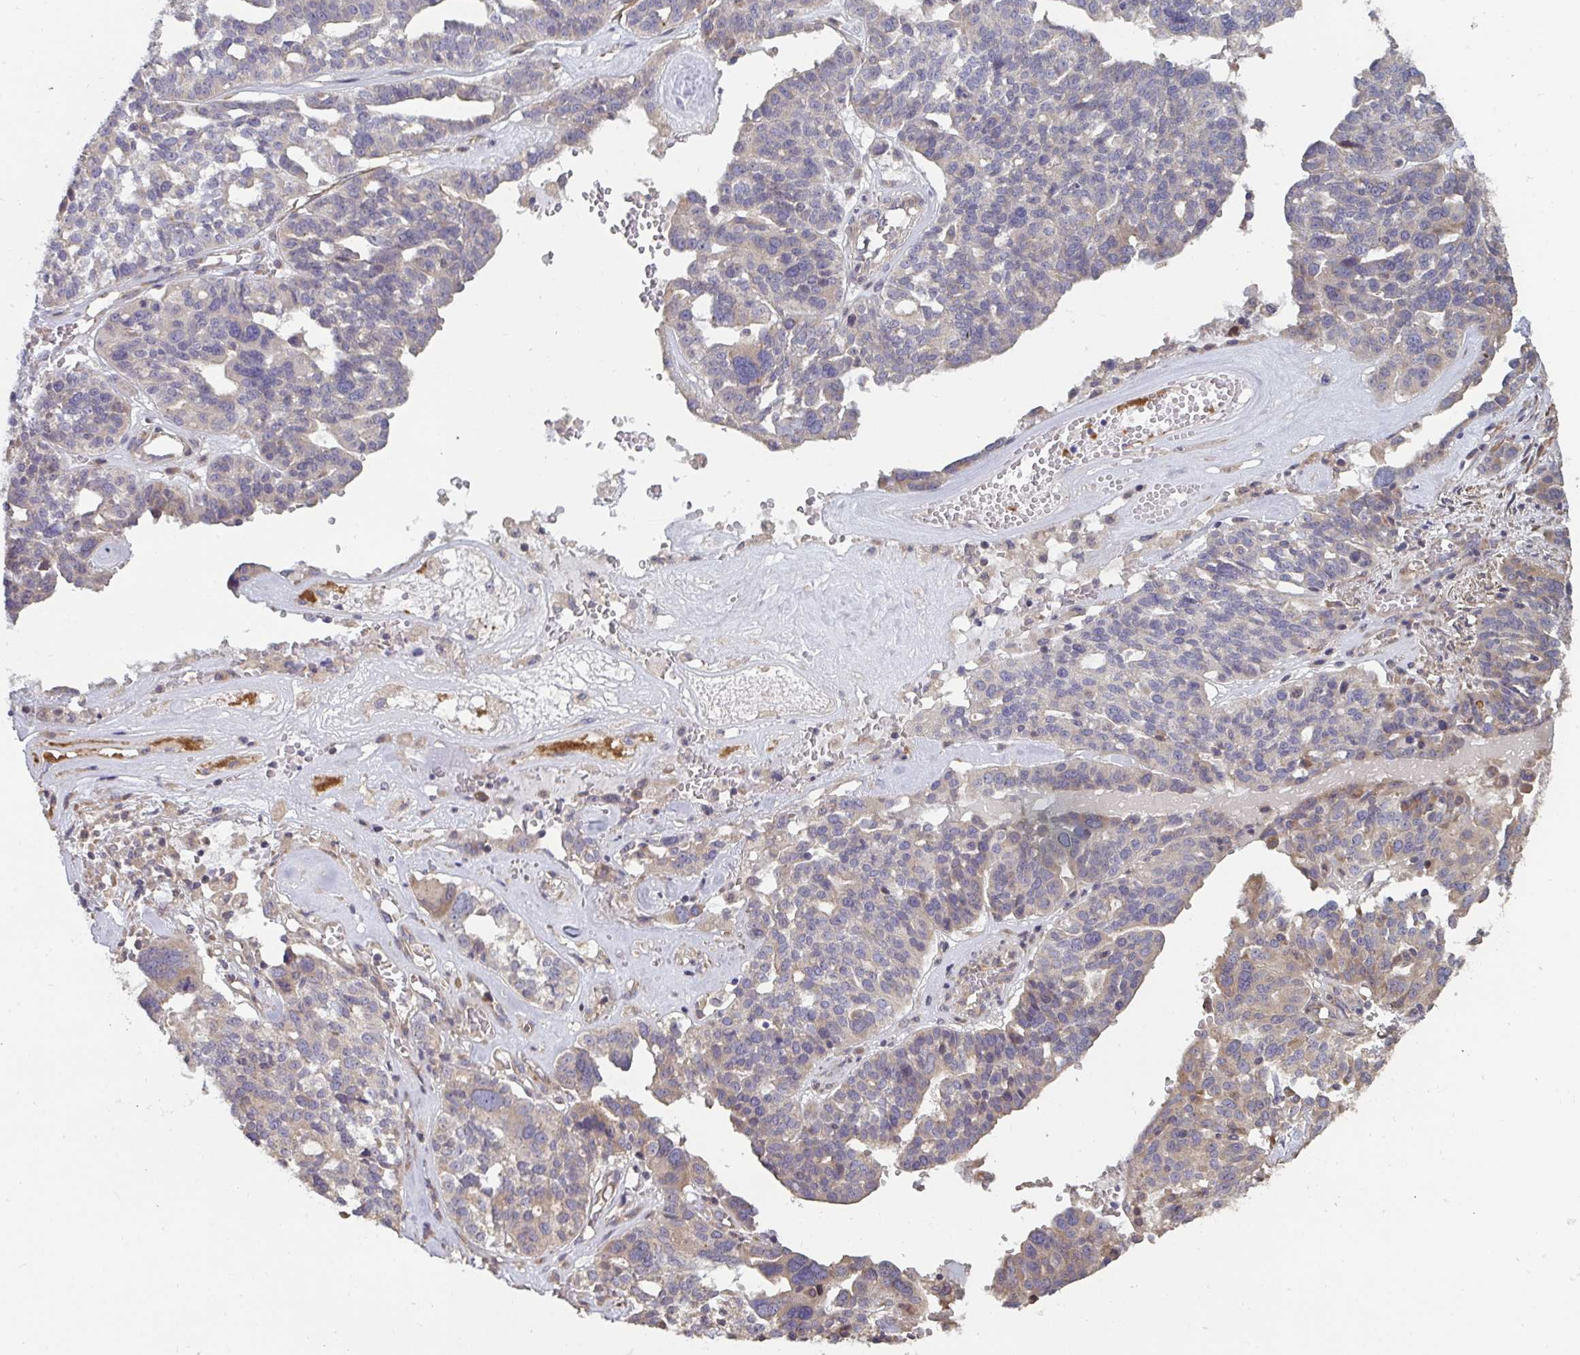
{"staining": {"intensity": "weak", "quantity": "<25%", "location": "cytoplasmic/membranous"}, "tissue": "ovarian cancer", "cell_type": "Tumor cells", "image_type": "cancer", "snomed": [{"axis": "morphology", "description": "Cystadenocarcinoma, serous, NOS"}, {"axis": "topography", "description": "Ovary"}], "caption": "Immunohistochemistry micrograph of ovarian serous cystadenocarcinoma stained for a protein (brown), which reveals no expression in tumor cells. Brightfield microscopy of immunohistochemistry stained with DAB (brown) and hematoxylin (blue), captured at high magnification.", "gene": "ZFYVE28", "patient": {"sex": "female", "age": 59}}